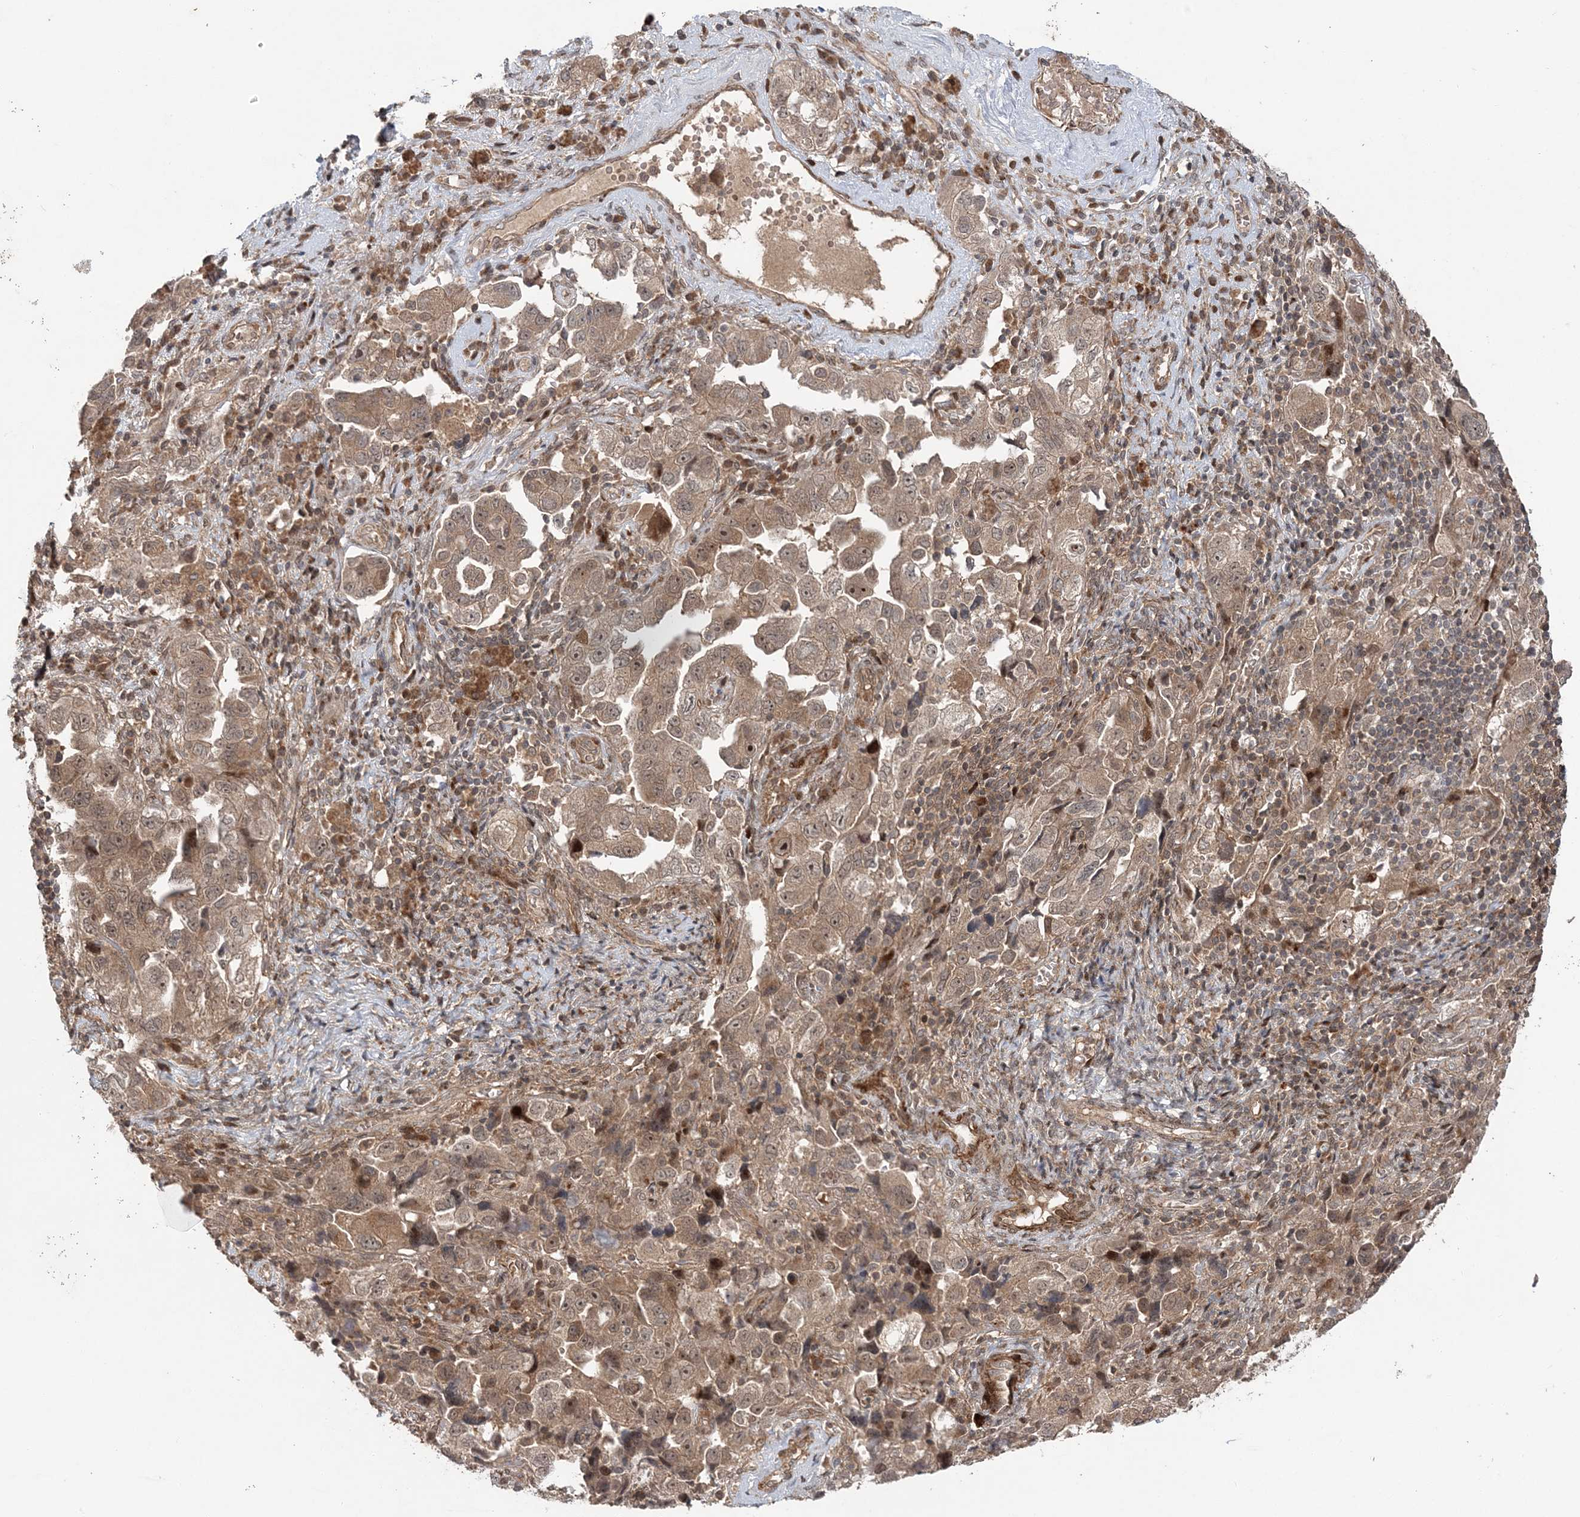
{"staining": {"intensity": "moderate", "quantity": ">75%", "location": "cytoplasmic/membranous,nuclear"}, "tissue": "ovarian cancer", "cell_type": "Tumor cells", "image_type": "cancer", "snomed": [{"axis": "morphology", "description": "Carcinoma, NOS"}, {"axis": "morphology", "description": "Cystadenocarcinoma, serous, NOS"}, {"axis": "topography", "description": "Ovary"}], "caption": "This is an image of immunohistochemistry (IHC) staining of ovarian cancer (serous cystadenocarcinoma), which shows moderate expression in the cytoplasmic/membranous and nuclear of tumor cells.", "gene": "UBTD2", "patient": {"sex": "female", "age": 69}}